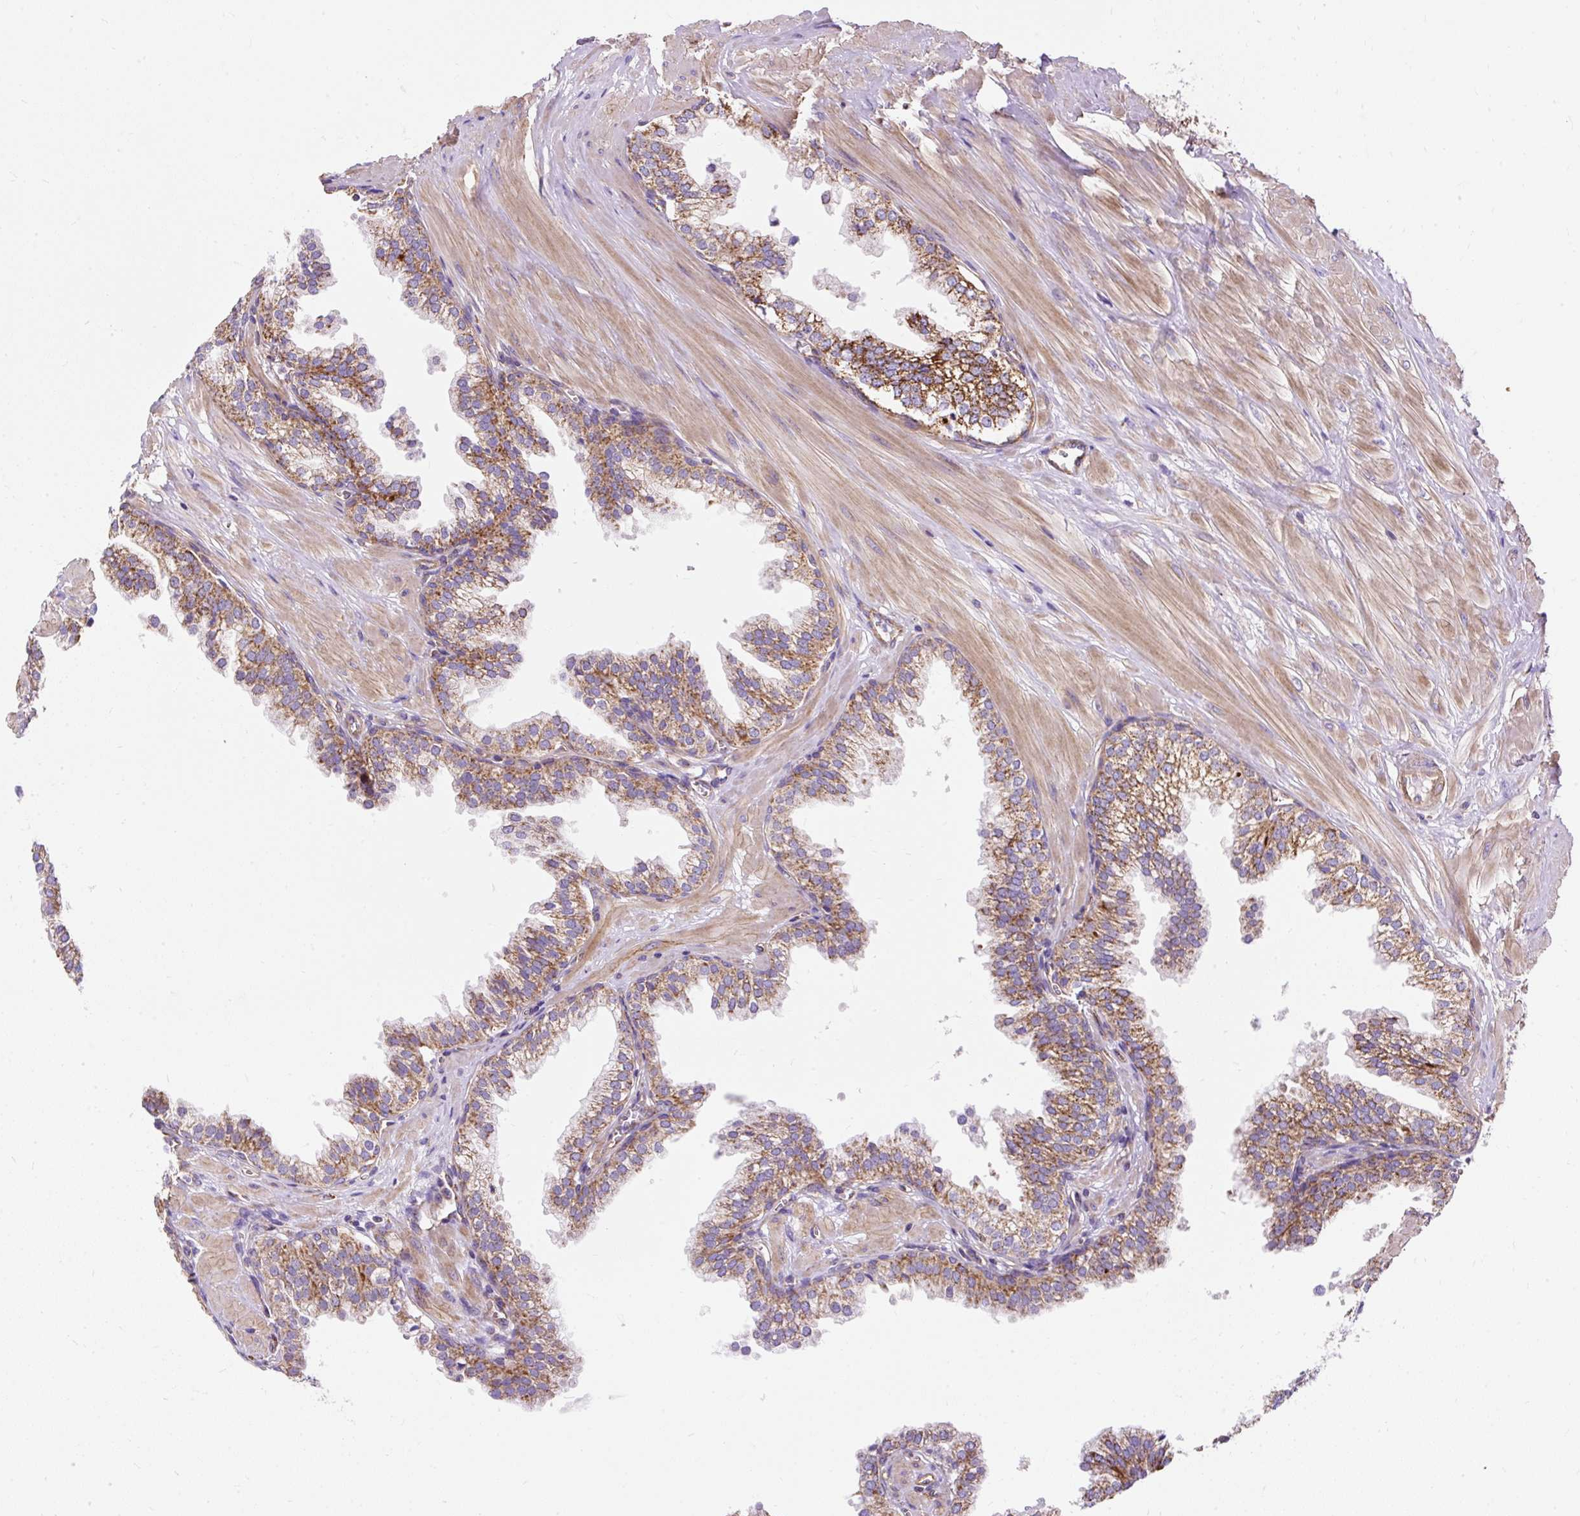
{"staining": {"intensity": "moderate", "quantity": "25%-75%", "location": "cytoplasmic/membranous"}, "tissue": "prostate", "cell_type": "Glandular cells", "image_type": "normal", "snomed": [{"axis": "morphology", "description": "Normal tissue, NOS"}, {"axis": "topography", "description": "Prostate"}, {"axis": "topography", "description": "Peripheral nerve tissue"}], "caption": "Glandular cells display medium levels of moderate cytoplasmic/membranous positivity in about 25%-75% of cells in unremarkable human prostate.", "gene": "CEP290", "patient": {"sex": "male", "age": 55}}